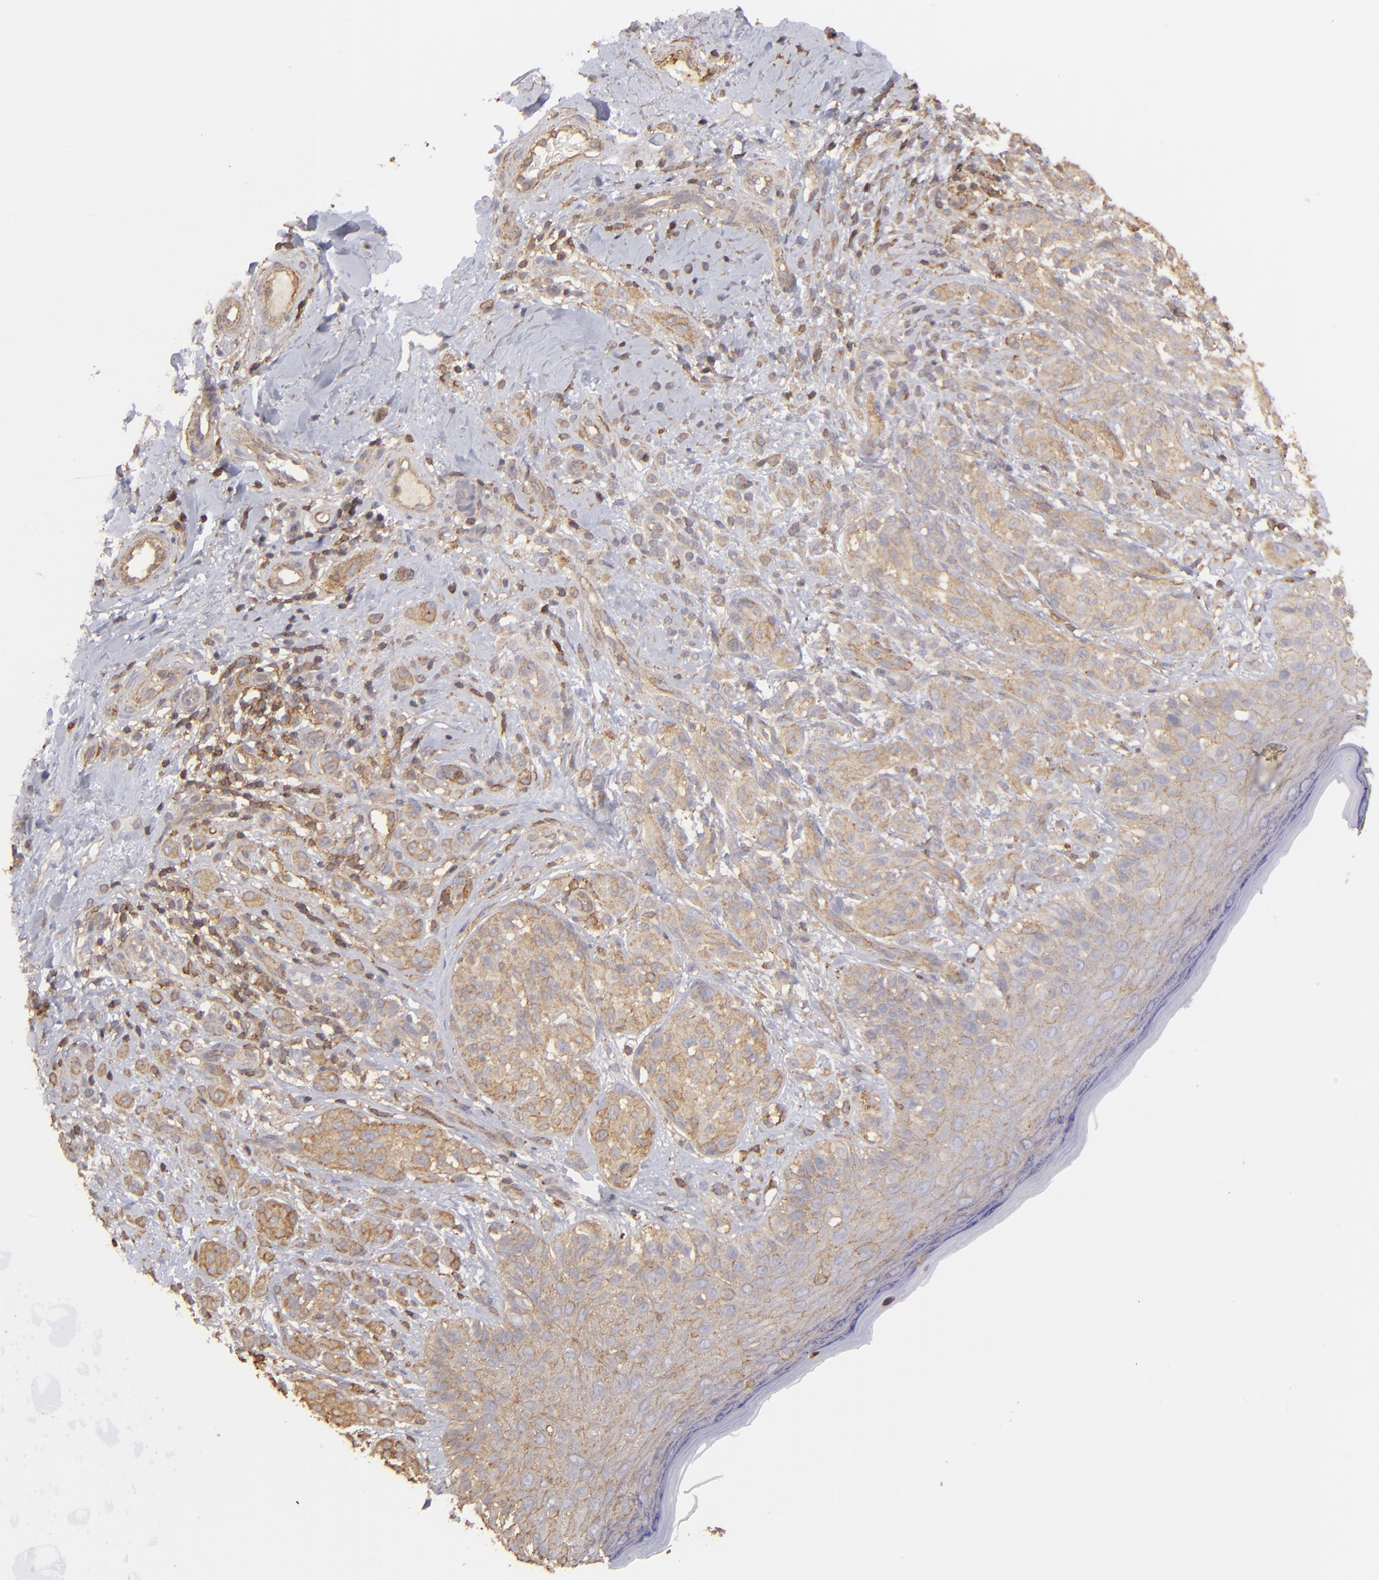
{"staining": {"intensity": "moderate", "quantity": ">75%", "location": "cytoplasmic/membranous"}, "tissue": "melanoma", "cell_type": "Tumor cells", "image_type": "cancer", "snomed": [{"axis": "morphology", "description": "Malignant melanoma, NOS"}, {"axis": "topography", "description": "Skin"}], "caption": "This image displays immunohistochemistry staining of human melanoma, with medium moderate cytoplasmic/membranous expression in about >75% of tumor cells.", "gene": "ACTB", "patient": {"sex": "male", "age": 57}}